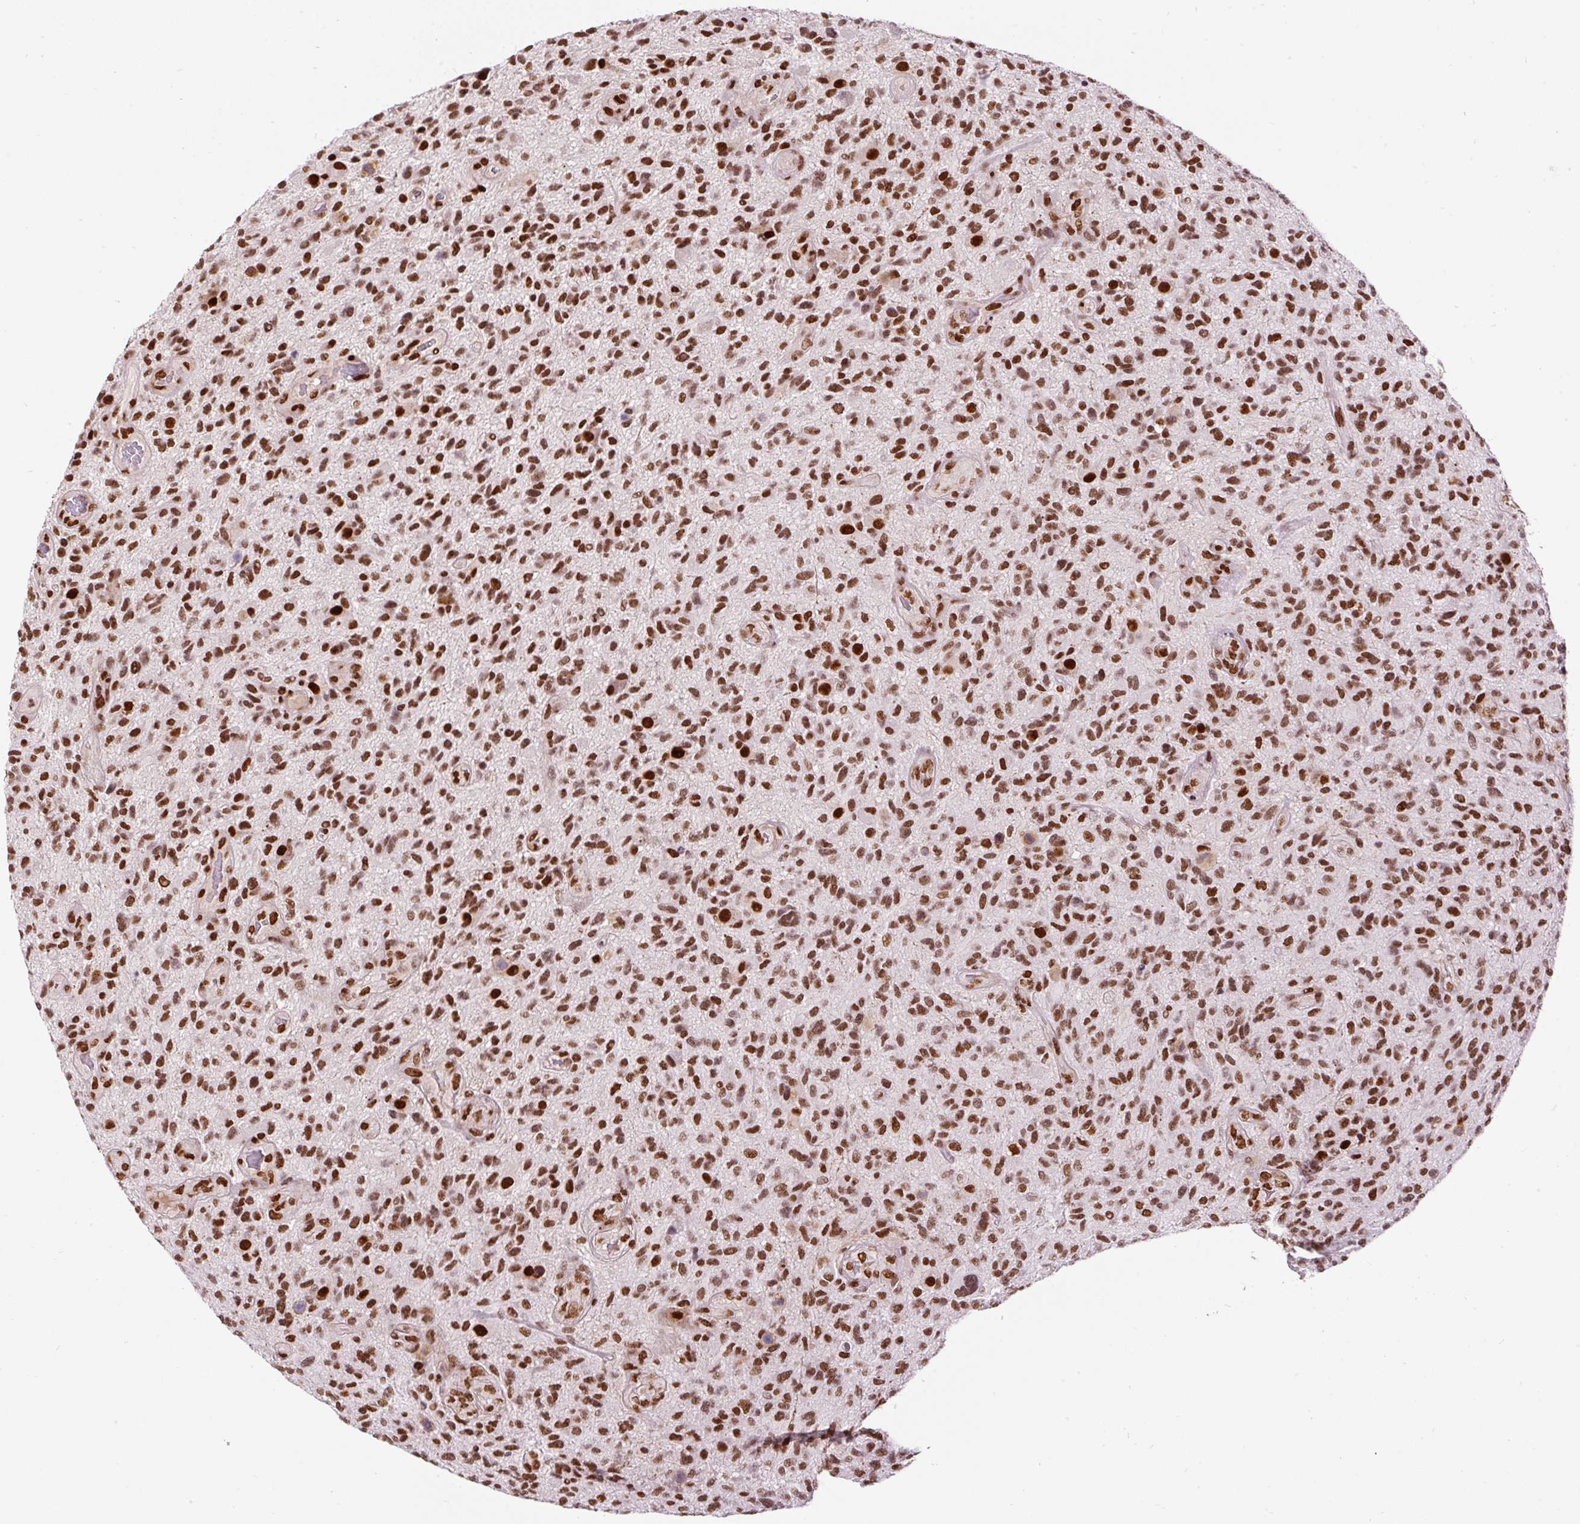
{"staining": {"intensity": "strong", "quantity": ">75%", "location": "nuclear"}, "tissue": "glioma", "cell_type": "Tumor cells", "image_type": "cancer", "snomed": [{"axis": "morphology", "description": "Glioma, malignant, High grade"}, {"axis": "topography", "description": "Brain"}], "caption": "A micrograph showing strong nuclear staining in approximately >75% of tumor cells in malignant glioma (high-grade), as visualized by brown immunohistochemical staining.", "gene": "HNRNPC", "patient": {"sex": "male", "age": 47}}